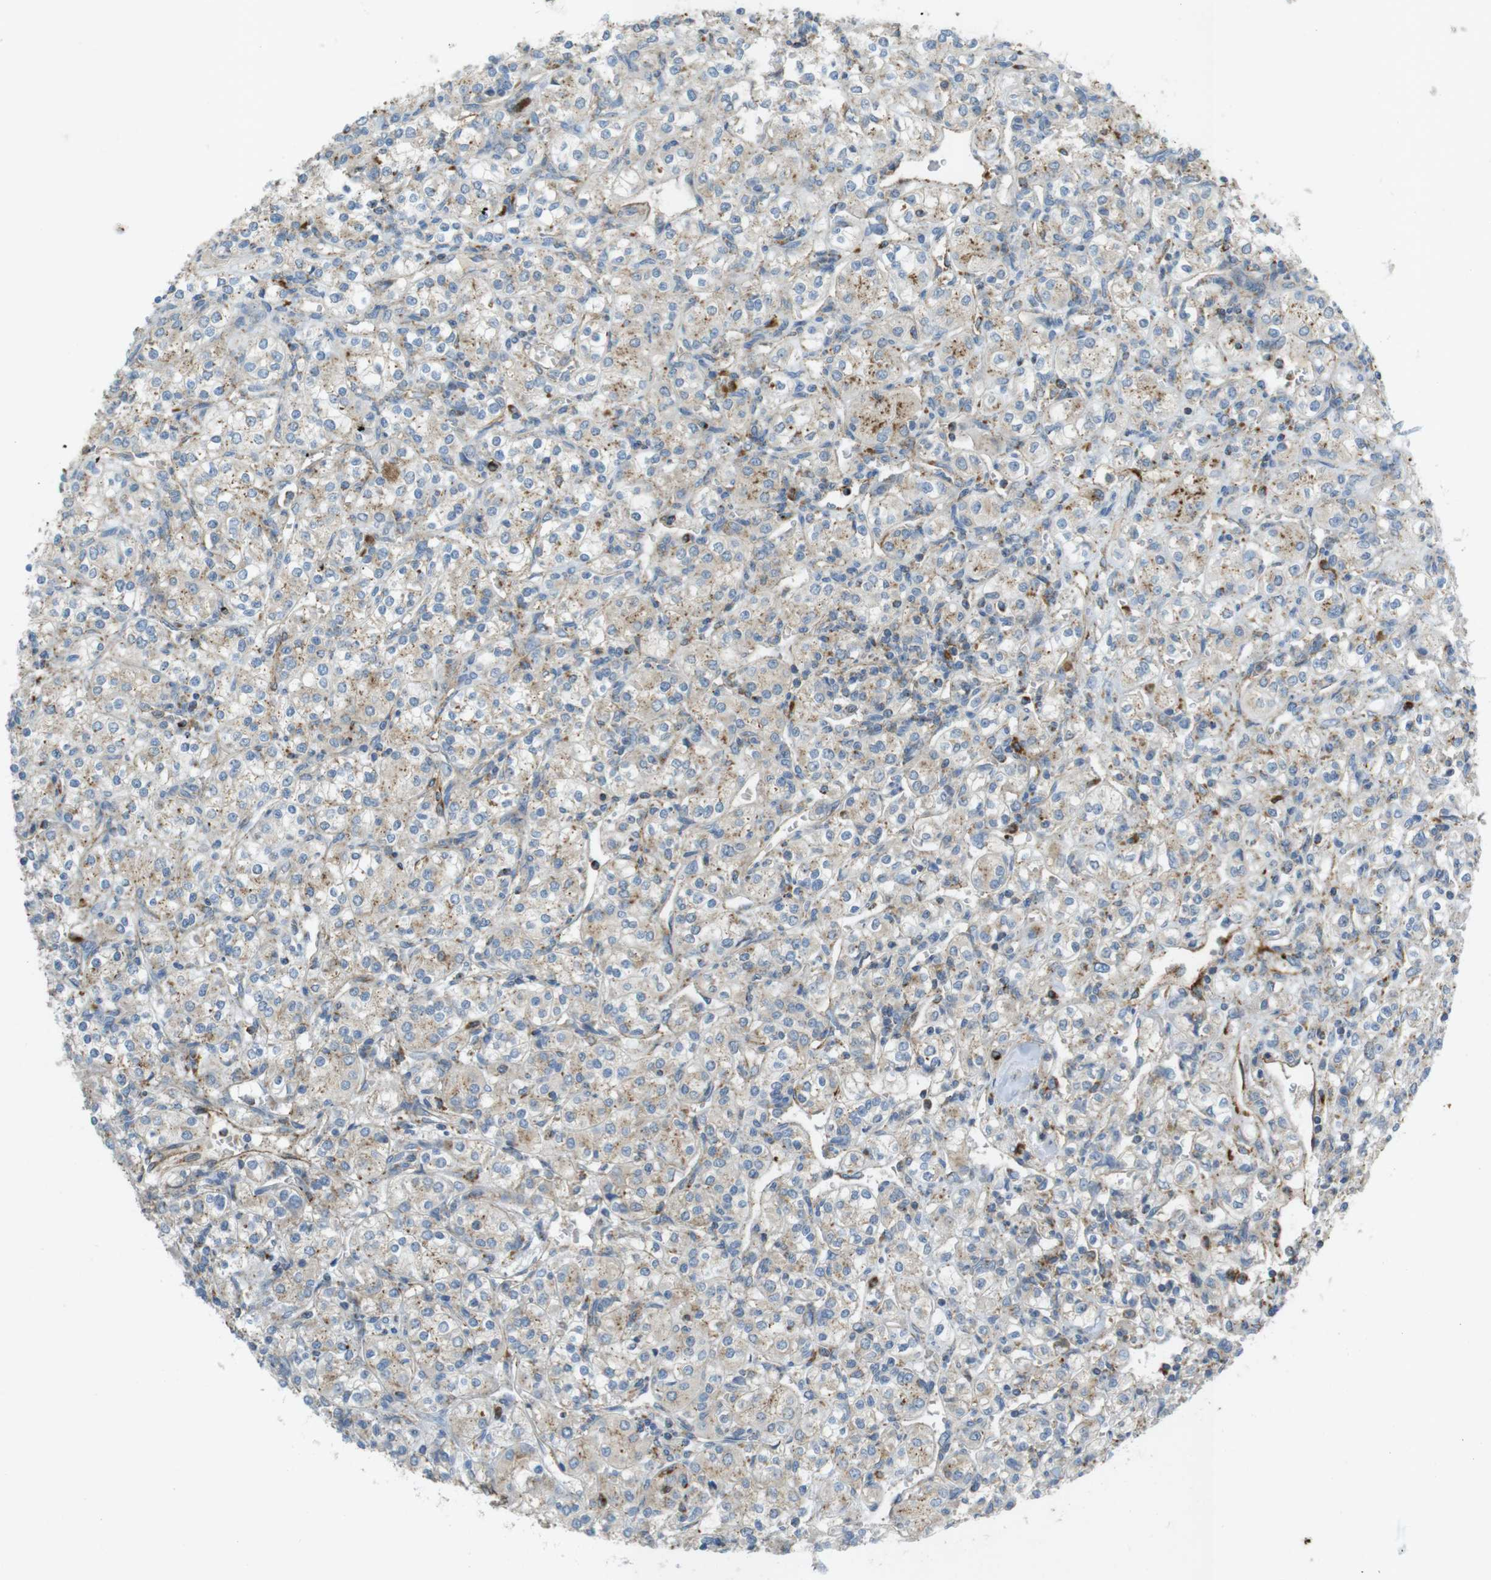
{"staining": {"intensity": "moderate", "quantity": "<25%", "location": "cytoplasmic/membranous"}, "tissue": "renal cancer", "cell_type": "Tumor cells", "image_type": "cancer", "snomed": [{"axis": "morphology", "description": "Adenocarcinoma, NOS"}, {"axis": "topography", "description": "Kidney"}], "caption": "Protein analysis of renal cancer tissue shows moderate cytoplasmic/membranous staining in about <25% of tumor cells. (IHC, brightfield microscopy, high magnification).", "gene": "LAMP1", "patient": {"sex": "male", "age": 77}}